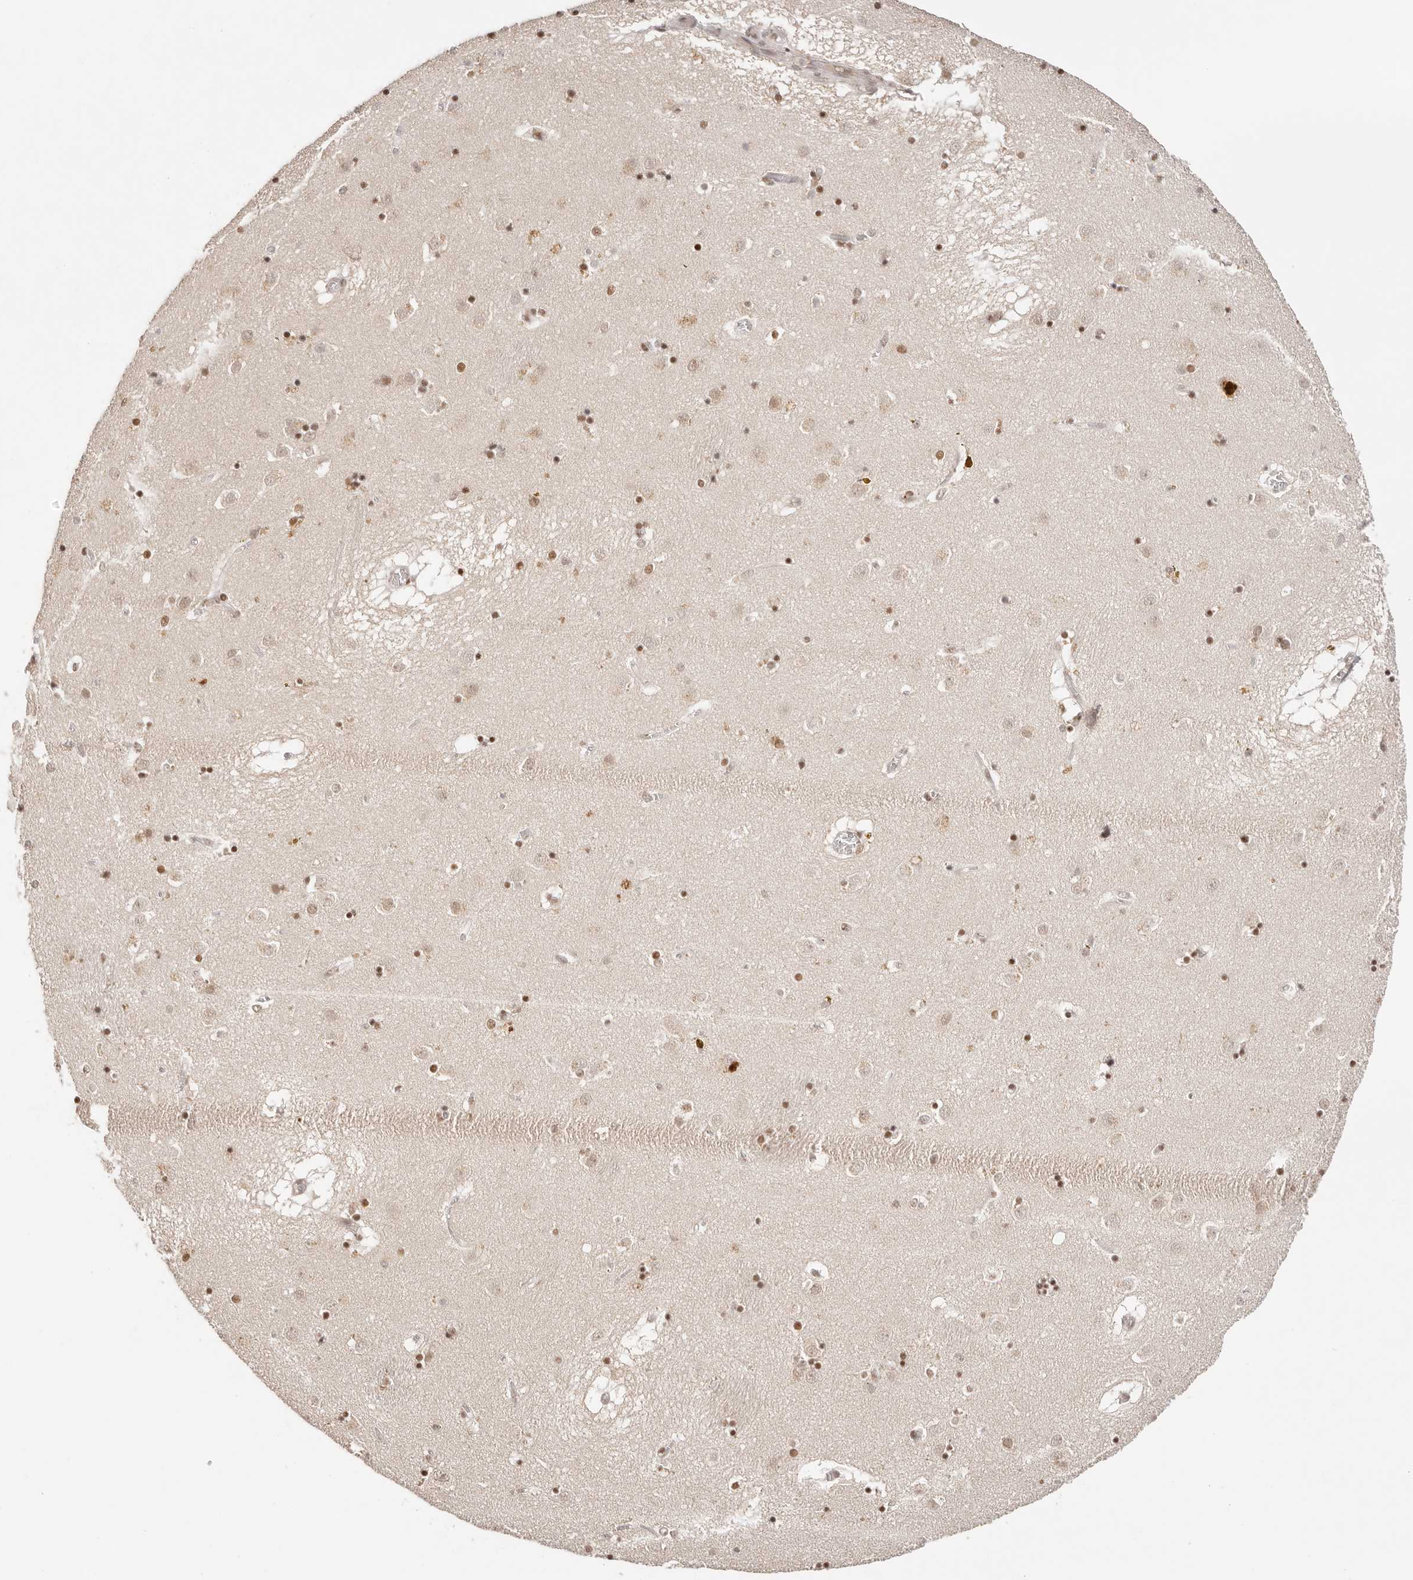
{"staining": {"intensity": "moderate", "quantity": ">75%", "location": "nuclear"}, "tissue": "caudate", "cell_type": "Glial cells", "image_type": "normal", "snomed": [{"axis": "morphology", "description": "Normal tissue, NOS"}, {"axis": "topography", "description": "Lateral ventricle wall"}], "caption": "Protein staining of benign caudate reveals moderate nuclear expression in about >75% of glial cells.", "gene": "RFC3", "patient": {"sex": "male", "age": 70}}